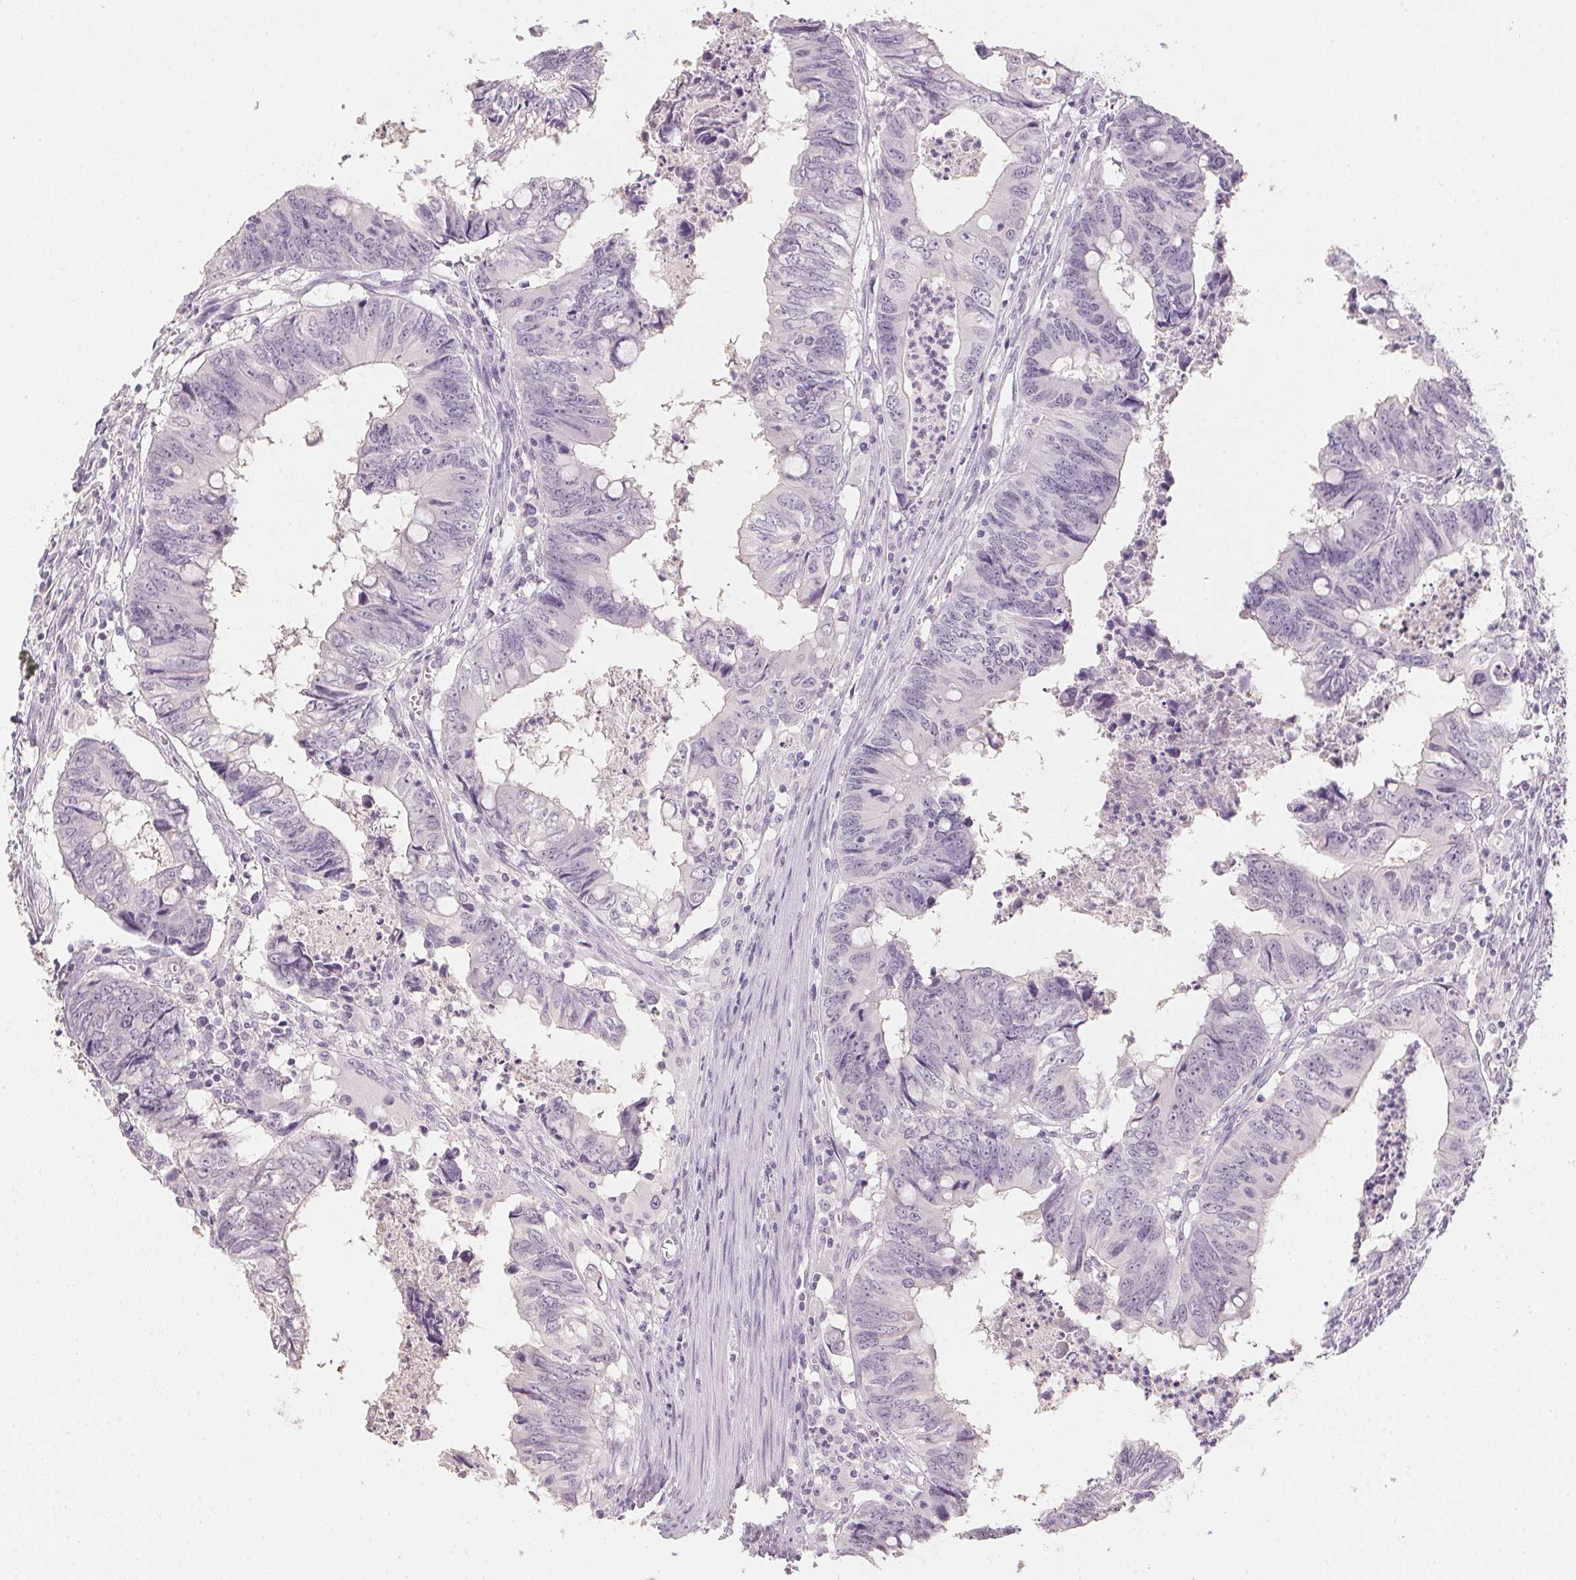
{"staining": {"intensity": "negative", "quantity": "none", "location": "none"}, "tissue": "colorectal cancer", "cell_type": "Tumor cells", "image_type": "cancer", "snomed": [{"axis": "morphology", "description": "Adenocarcinoma, NOS"}, {"axis": "topography", "description": "Colon"}], "caption": "Tumor cells are negative for protein expression in human colorectal cancer (adenocarcinoma). (DAB (3,3'-diaminobenzidine) immunohistochemistry, high magnification).", "gene": "PPY", "patient": {"sex": "female", "age": 82}}